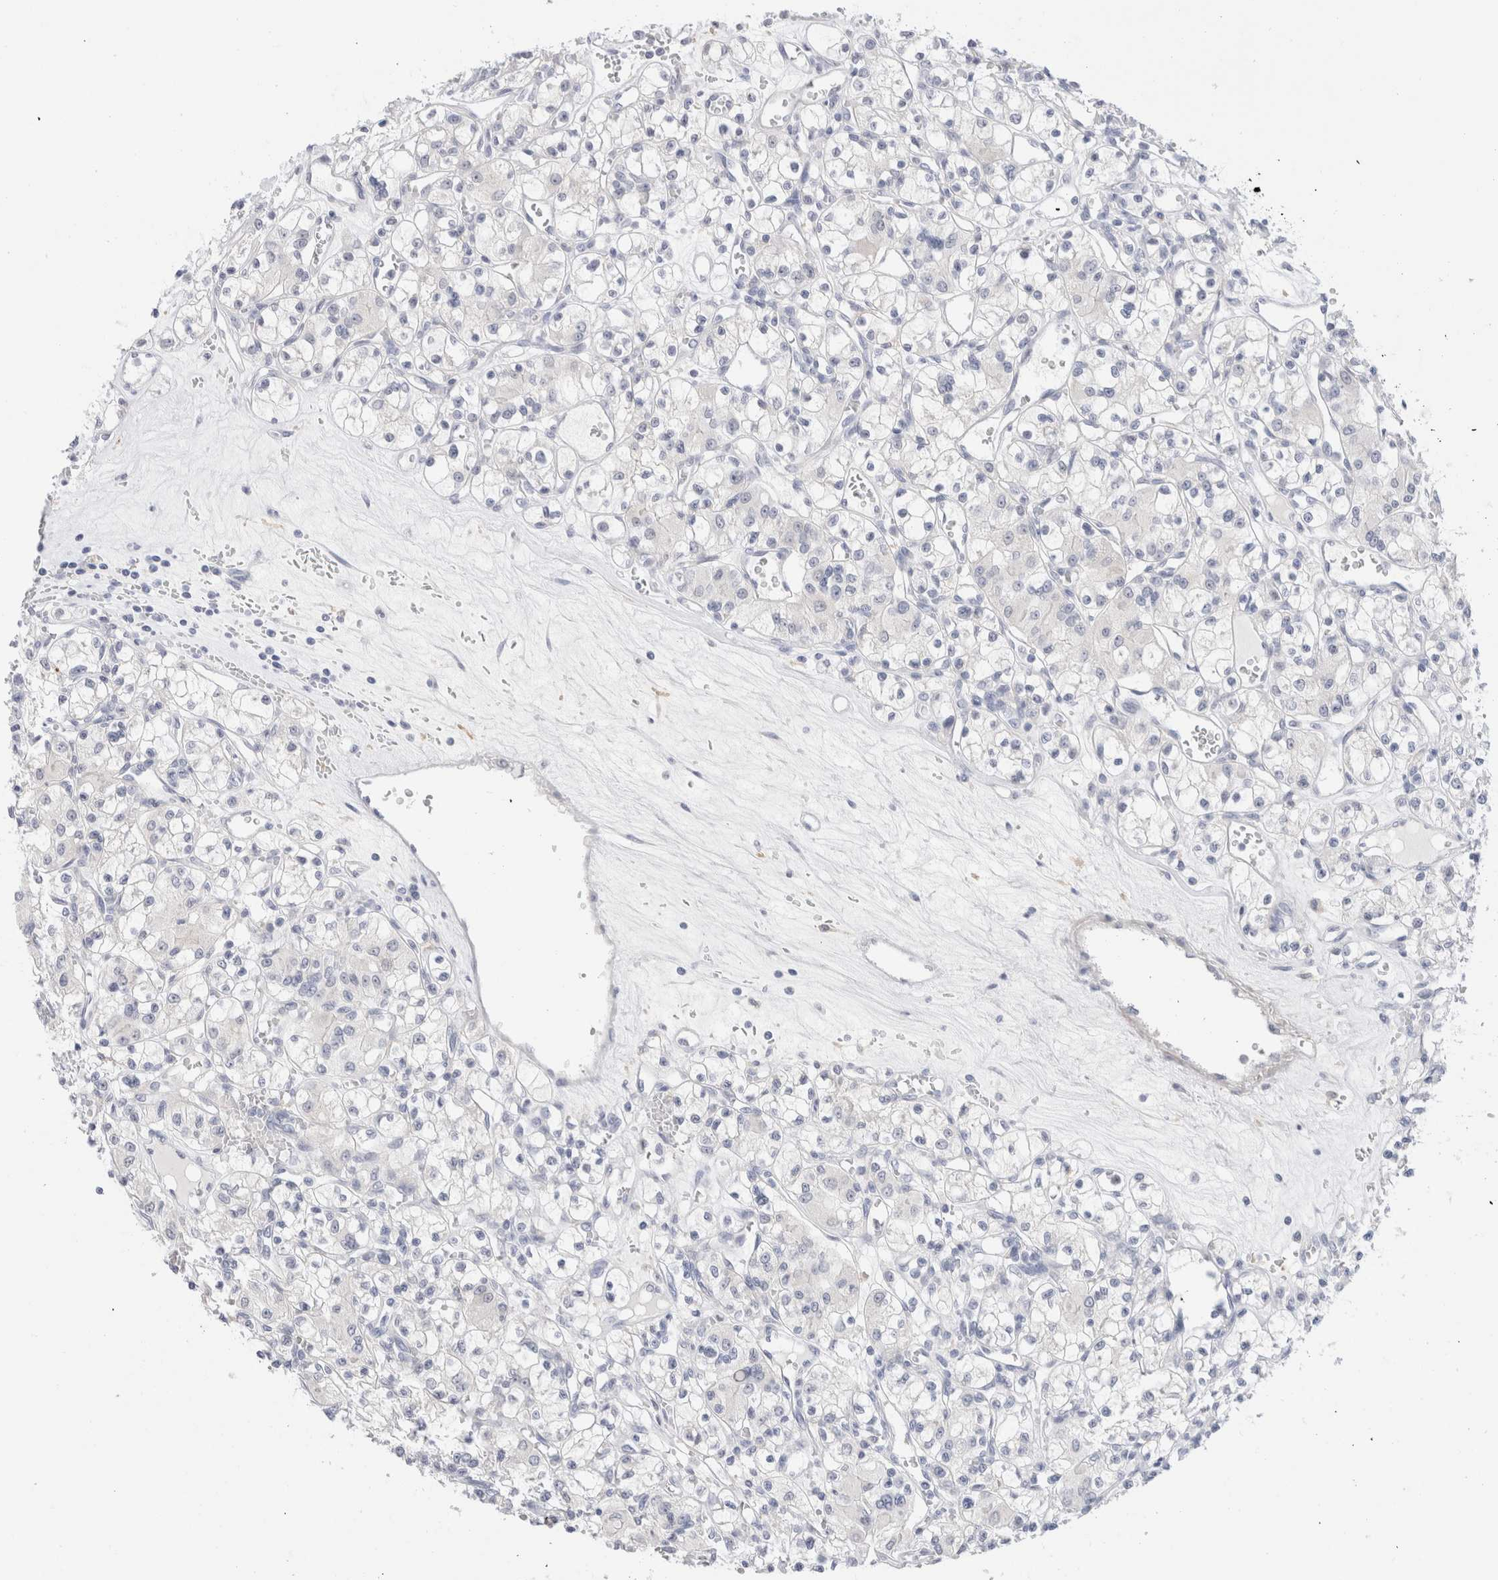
{"staining": {"intensity": "negative", "quantity": "none", "location": "none"}, "tissue": "renal cancer", "cell_type": "Tumor cells", "image_type": "cancer", "snomed": [{"axis": "morphology", "description": "Adenocarcinoma, NOS"}, {"axis": "topography", "description": "Kidney"}], "caption": "Immunohistochemical staining of human renal cancer (adenocarcinoma) reveals no significant expression in tumor cells. Brightfield microscopy of immunohistochemistry stained with DAB (3,3'-diaminobenzidine) (brown) and hematoxylin (blue), captured at high magnification.", "gene": "ADAM30", "patient": {"sex": "female", "age": 59}}